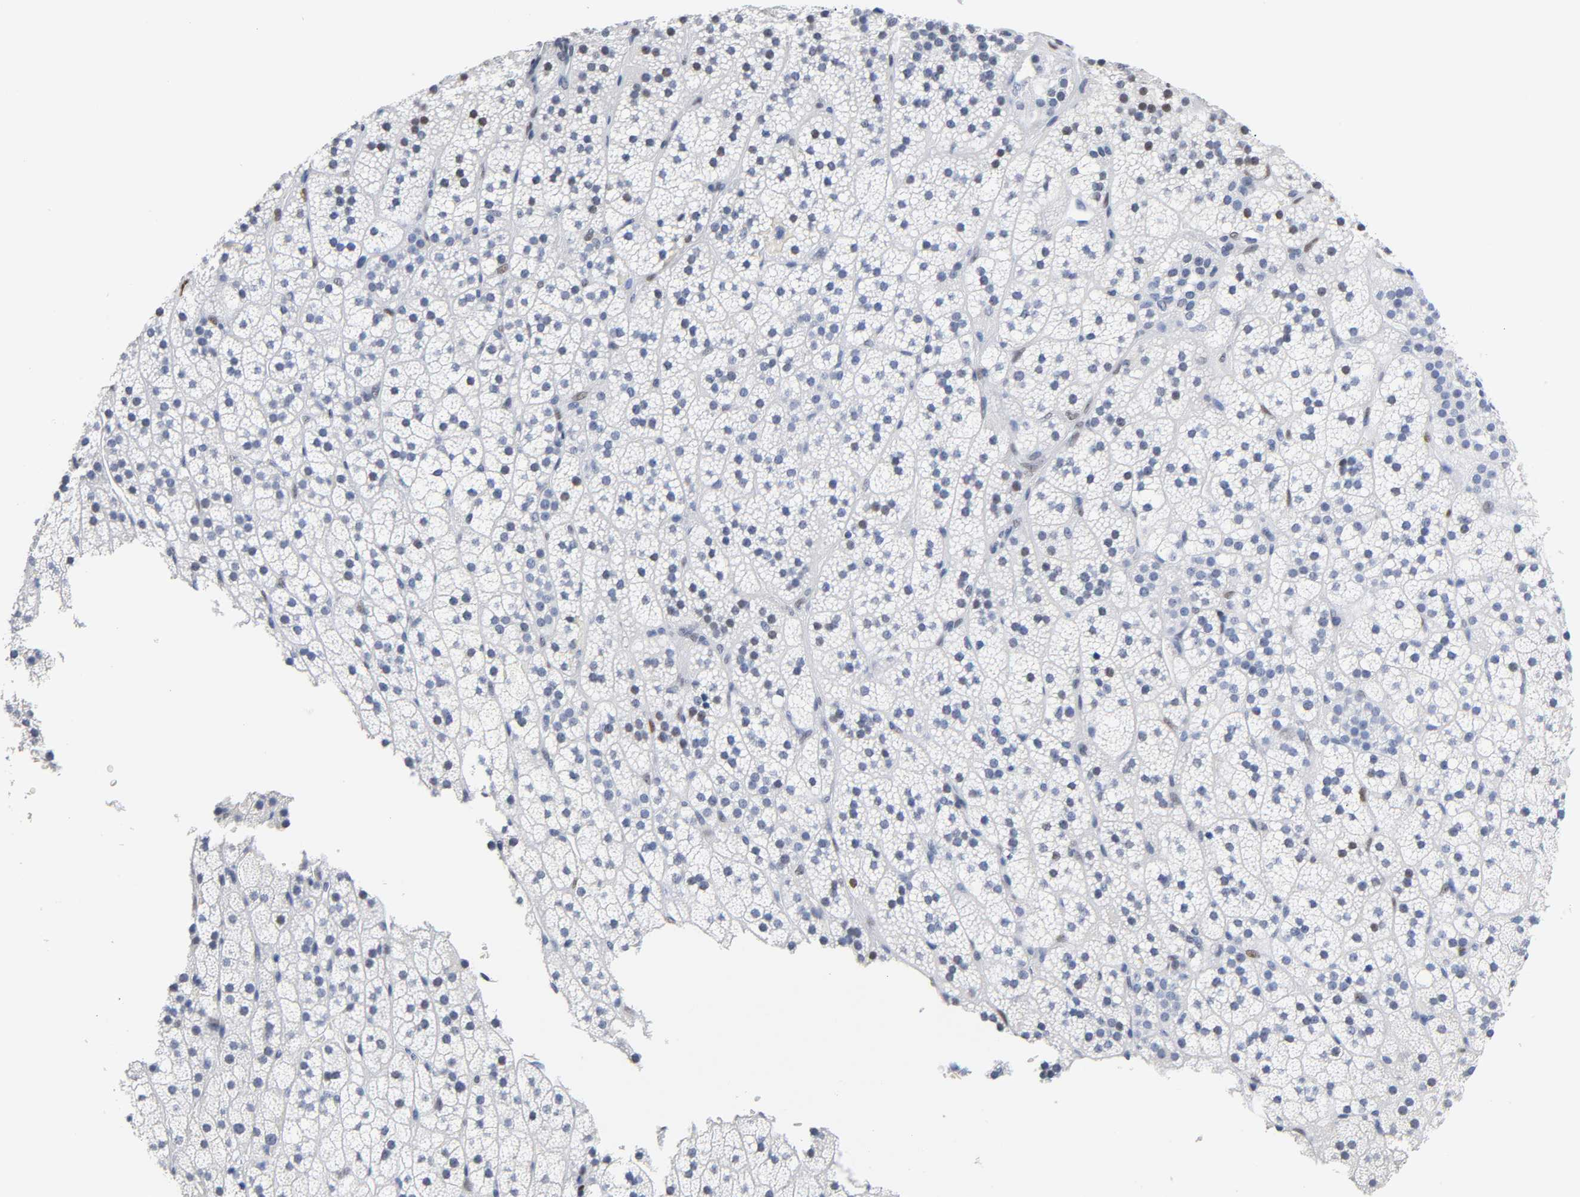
{"staining": {"intensity": "weak", "quantity": "<25%", "location": "nuclear"}, "tissue": "adrenal gland", "cell_type": "Glandular cells", "image_type": "normal", "snomed": [{"axis": "morphology", "description": "Normal tissue, NOS"}, {"axis": "topography", "description": "Adrenal gland"}], "caption": "An IHC histopathology image of benign adrenal gland is shown. There is no staining in glandular cells of adrenal gland. Nuclei are stained in blue.", "gene": "NAB2", "patient": {"sex": "male", "age": 35}}